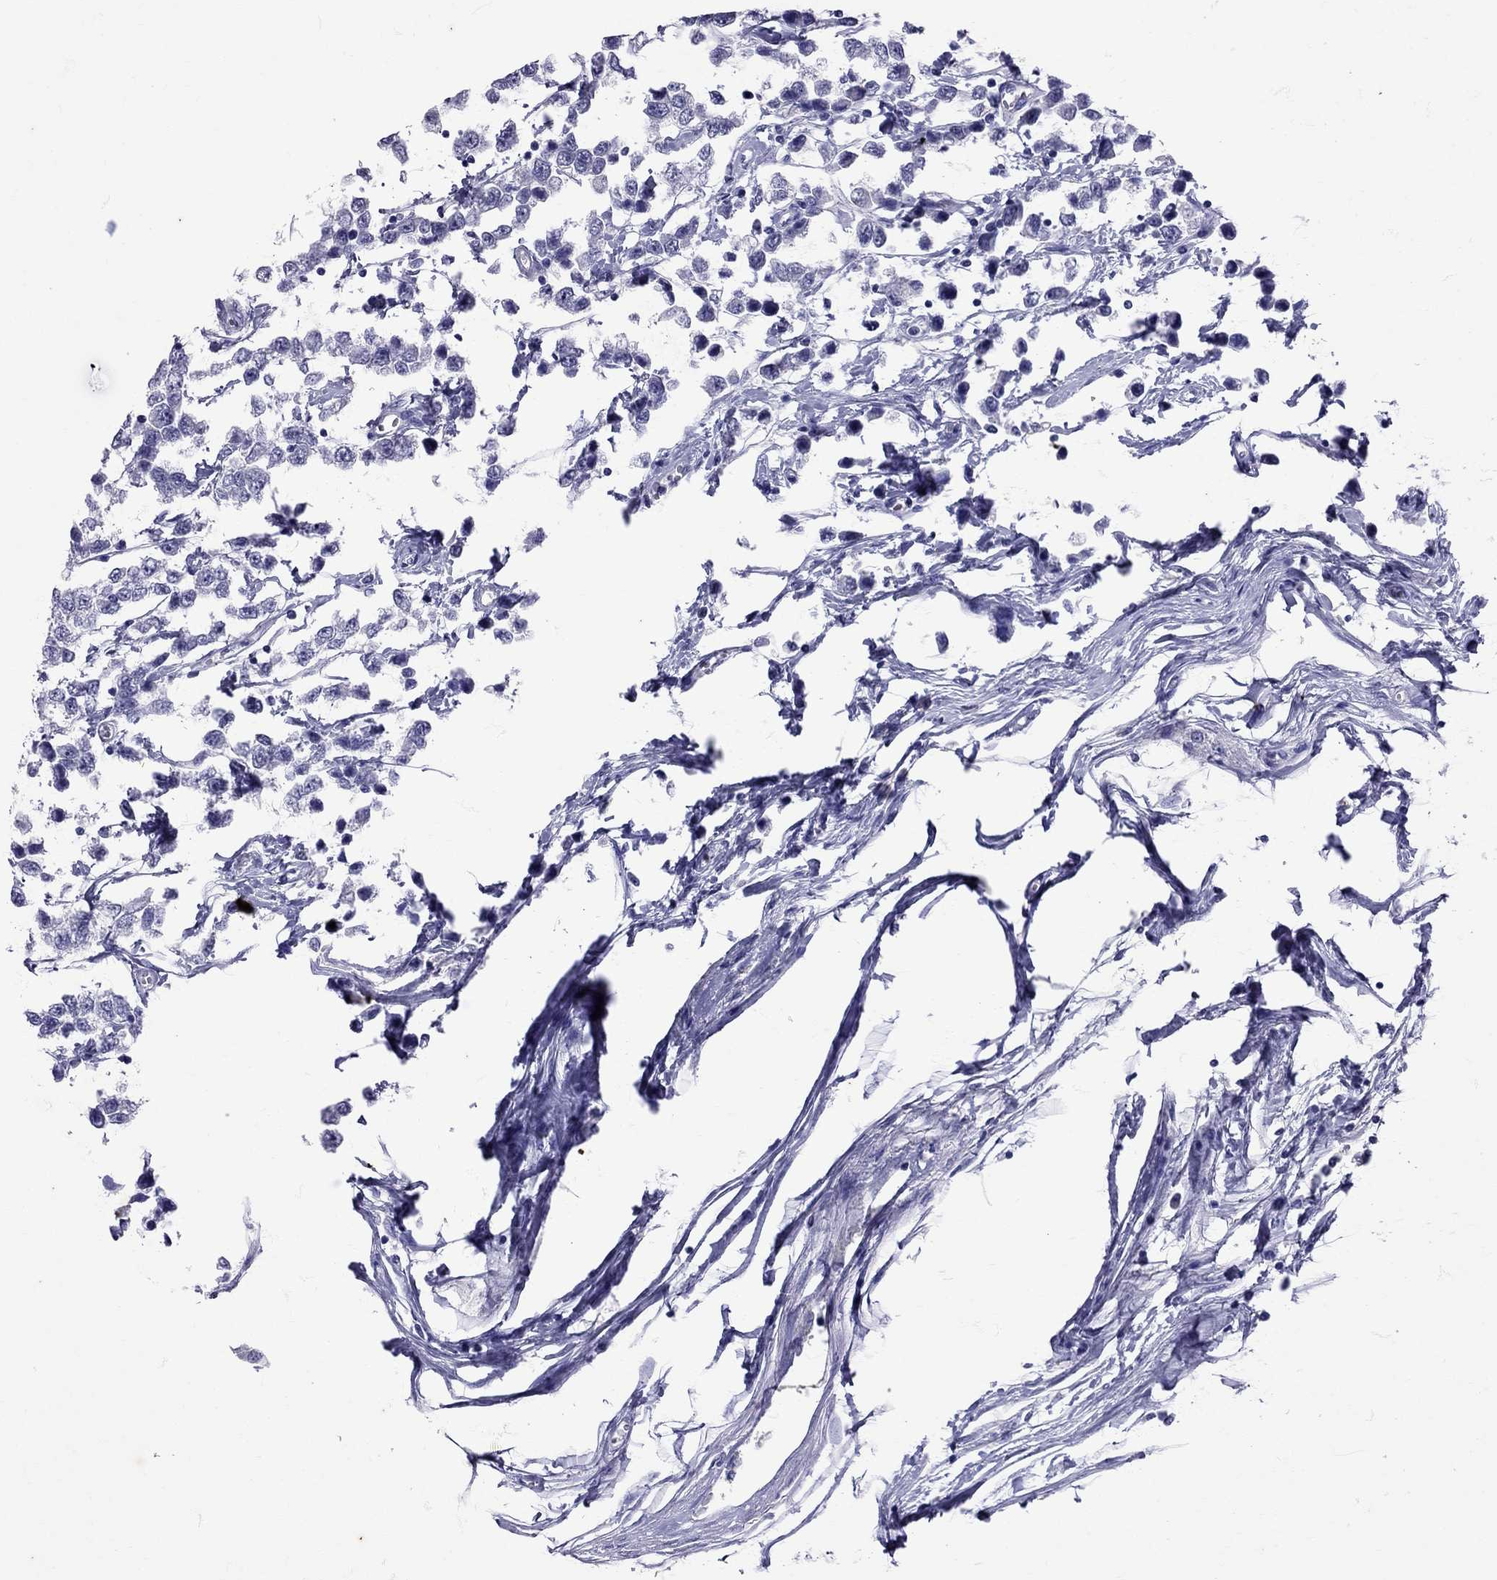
{"staining": {"intensity": "negative", "quantity": "none", "location": "none"}, "tissue": "testis cancer", "cell_type": "Tumor cells", "image_type": "cancer", "snomed": [{"axis": "morphology", "description": "Seminoma, NOS"}, {"axis": "topography", "description": "Testis"}], "caption": "Immunohistochemistry (IHC) histopathology image of neoplastic tissue: testis cancer (seminoma) stained with DAB (3,3'-diaminobenzidine) exhibits no significant protein expression in tumor cells.", "gene": "AVP", "patient": {"sex": "male", "age": 34}}